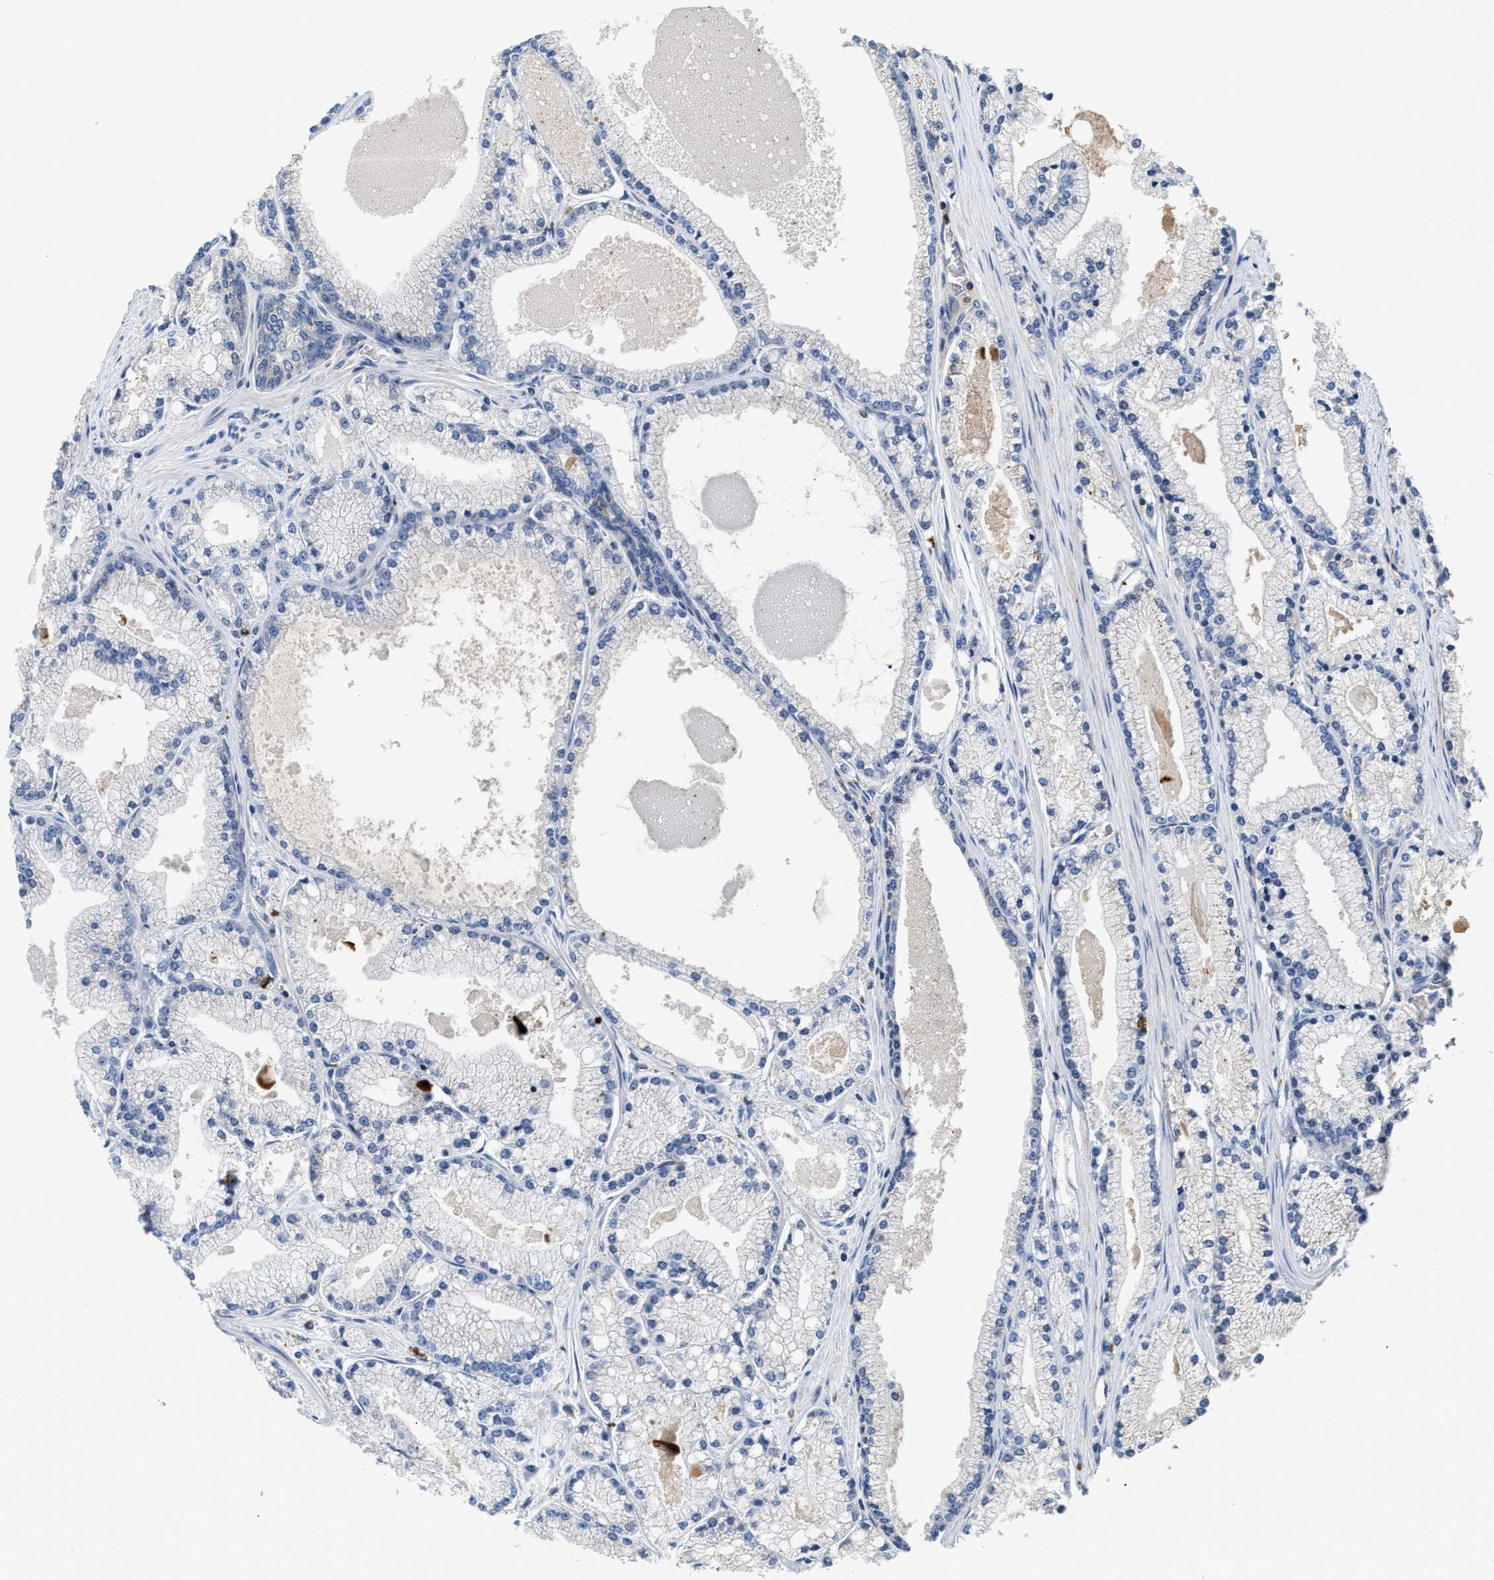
{"staining": {"intensity": "negative", "quantity": "none", "location": "none"}, "tissue": "prostate cancer", "cell_type": "Tumor cells", "image_type": "cancer", "snomed": [{"axis": "morphology", "description": "Adenocarcinoma, High grade"}, {"axis": "topography", "description": "Prostate"}], "caption": "Immunohistochemical staining of adenocarcinoma (high-grade) (prostate) displays no significant expression in tumor cells.", "gene": "OSTF1", "patient": {"sex": "male", "age": 71}}